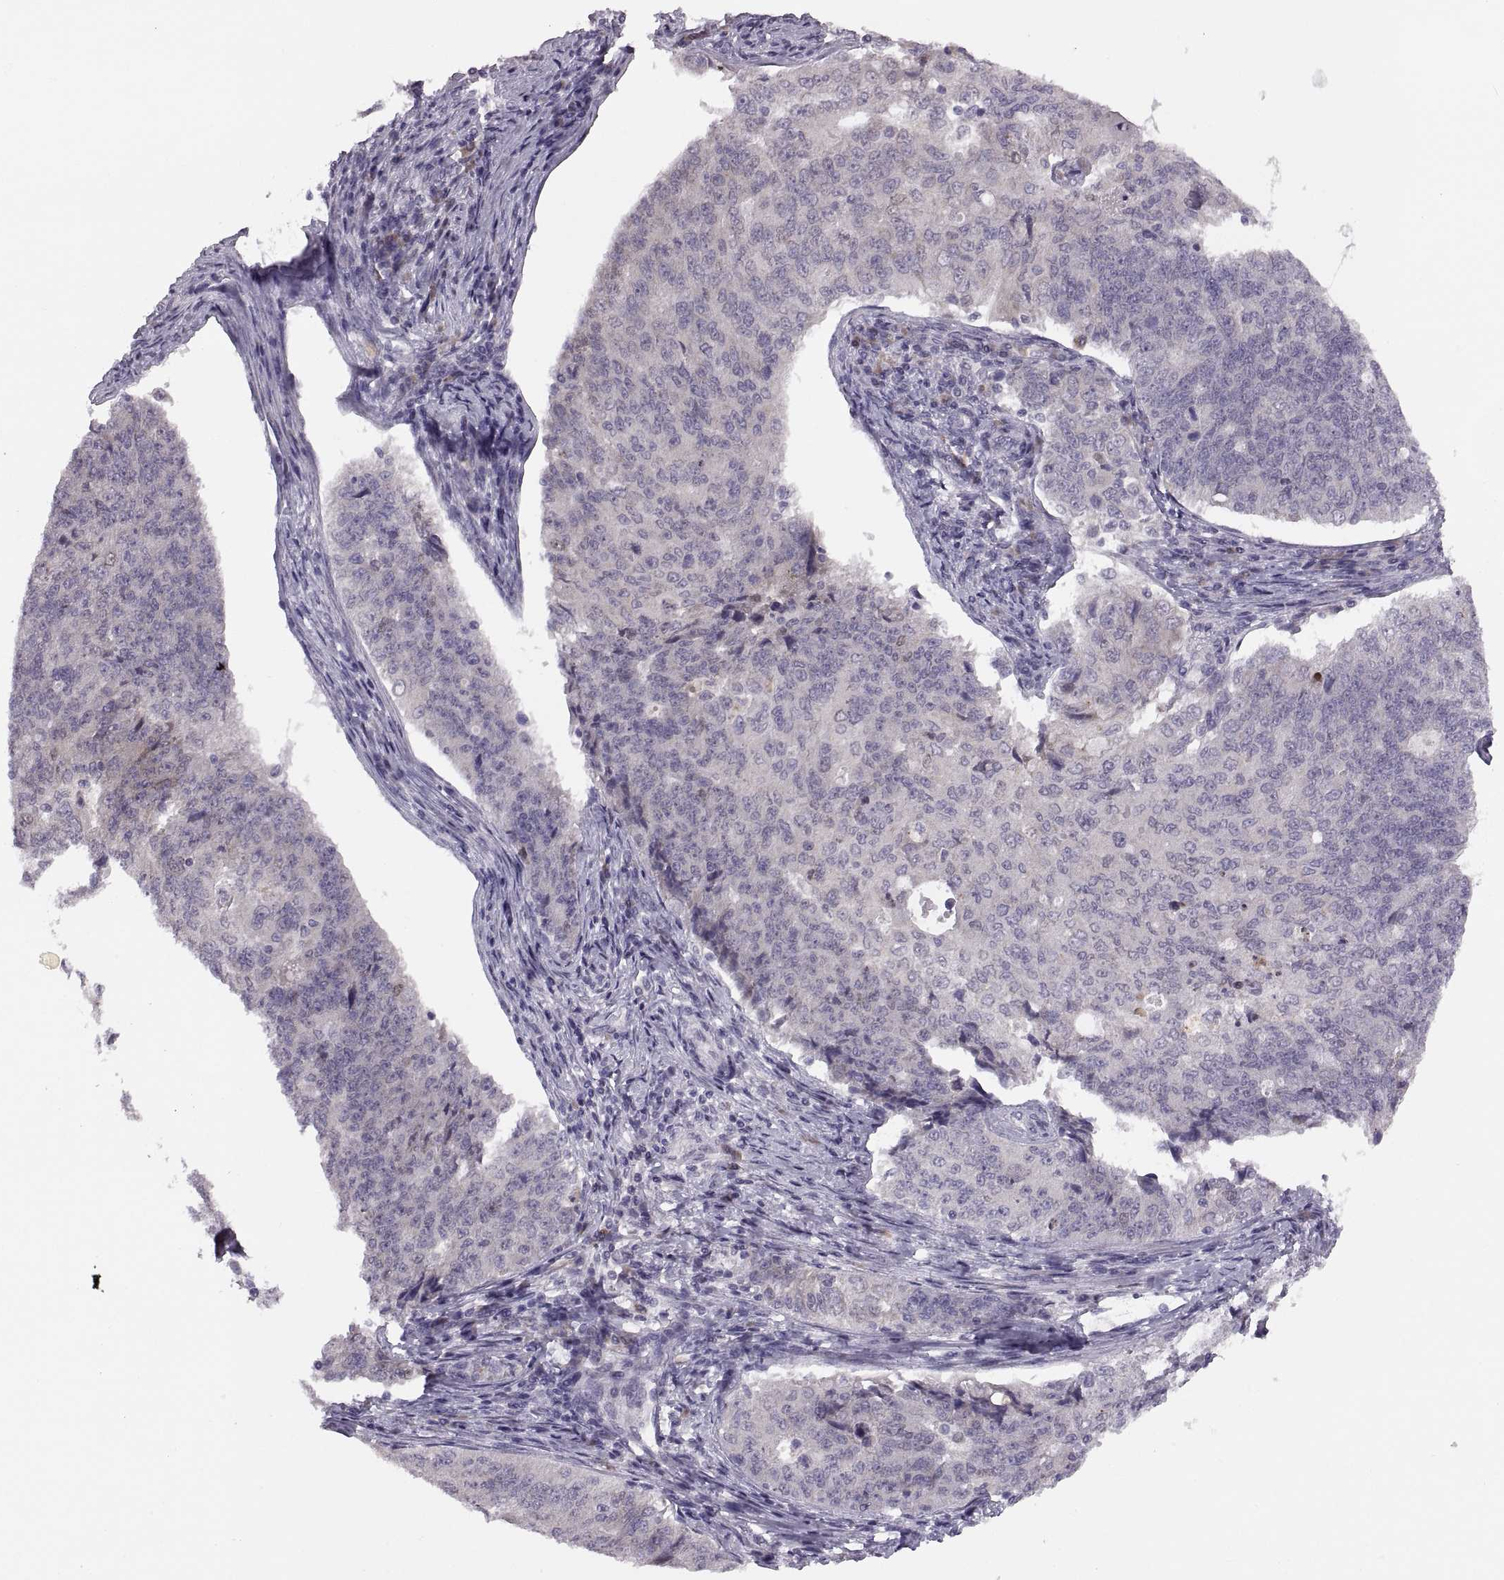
{"staining": {"intensity": "negative", "quantity": "none", "location": "none"}, "tissue": "endometrial cancer", "cell_type": "Tumor cells", "image_type": "cancer", "snomed": [{"axis": "morphology", "description": "Adenocarcinoma, NOS"}, {"axis": "topography", "description": "Endometrium"}], "caption": "This histopathology image is of endometrial cancer stained with IHC to label a protein in brown with the nuclei are counter-stained blue. There is no staining in tumor cells.", "gene": "ADH6", "patient": {"sex": "female", "age": 43}}